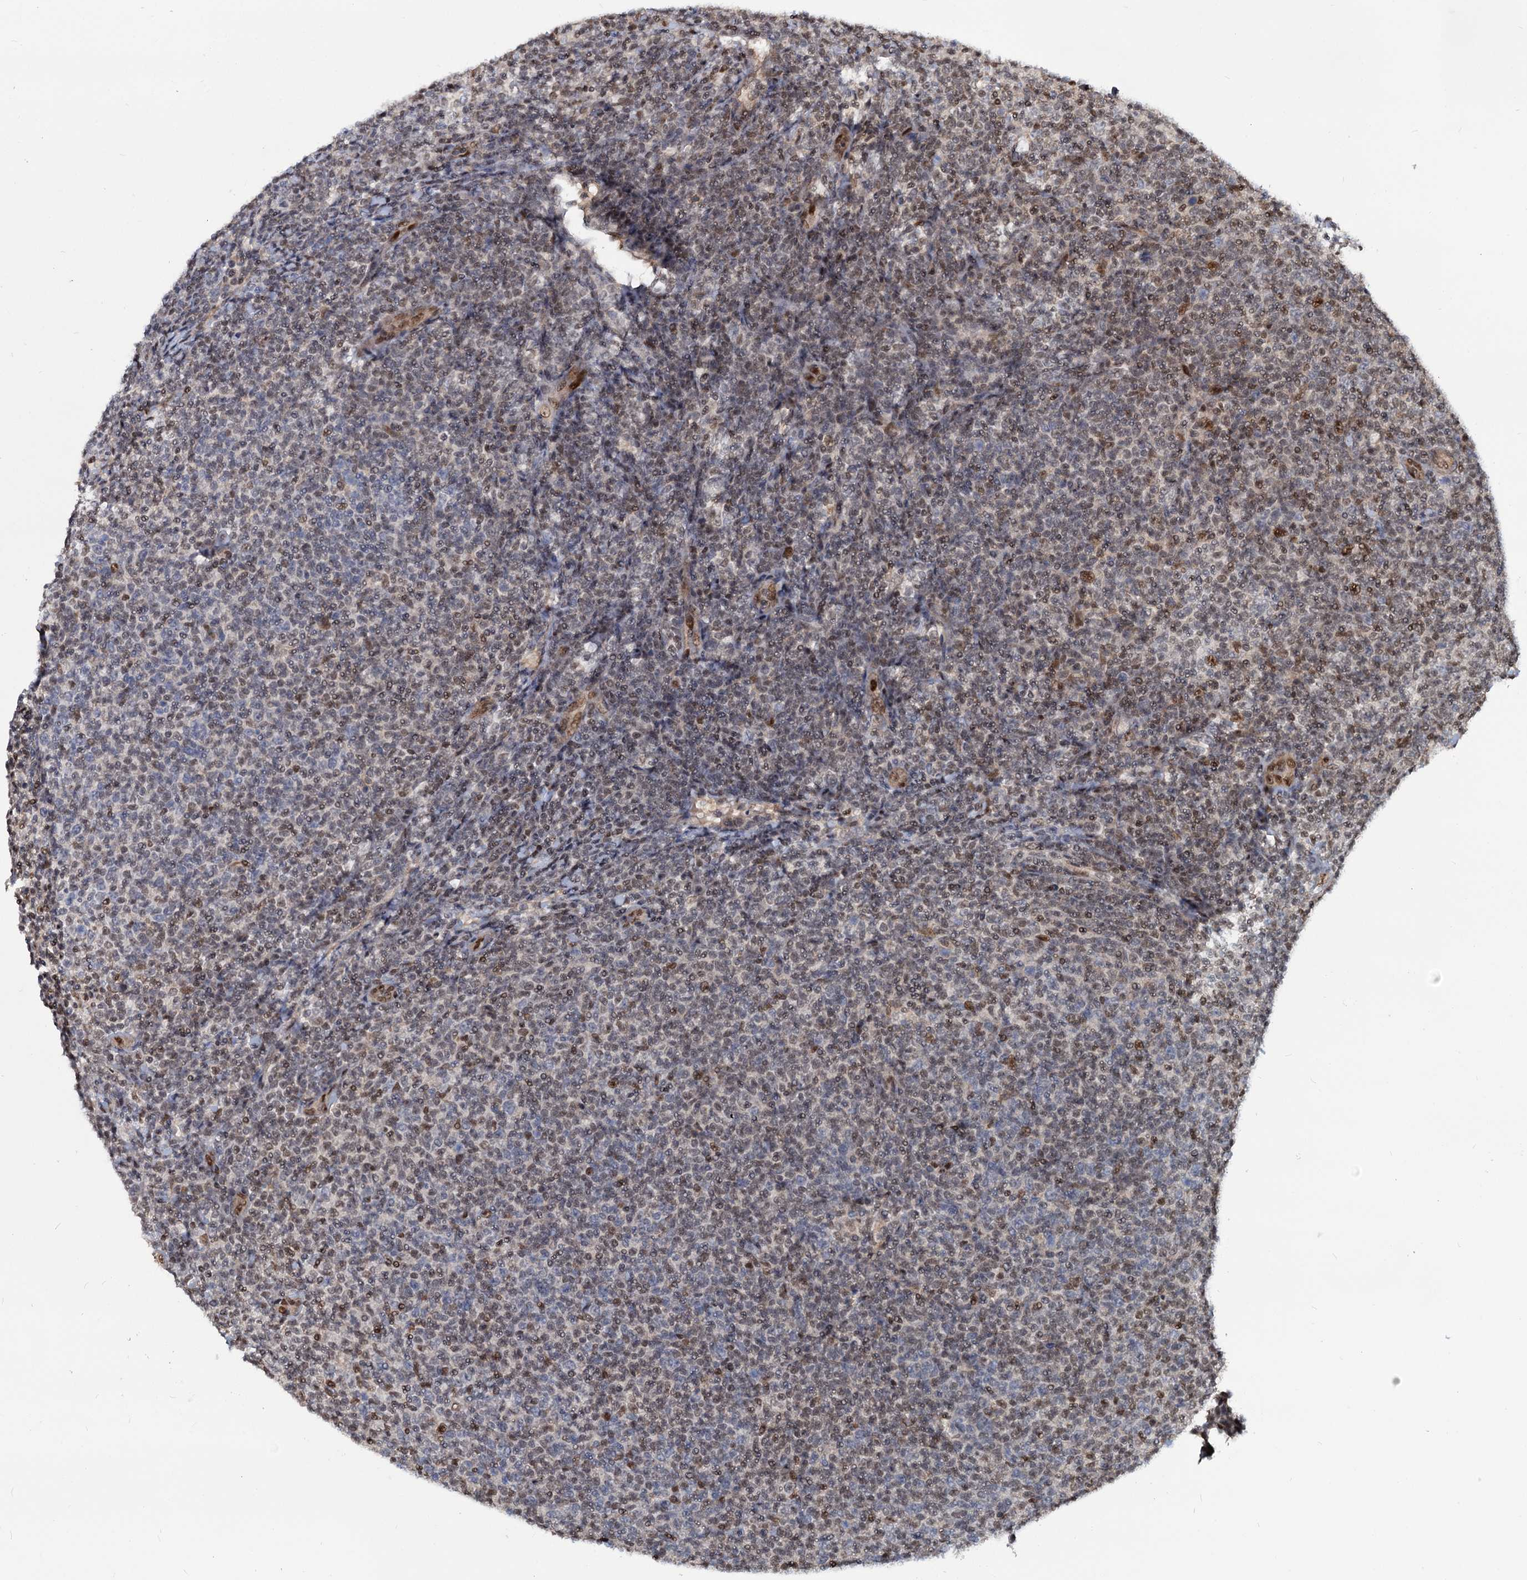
{"staining": {"intensity": "moderate", "quantity": "25%-75%", "location": "nuclear"}, "tissue": "lymphoma", "cell_type": "Tumor cells", "image_type": "cancer", "snomed": [{"axis": "morphology", "description": "Malignant lymphoma, non-Hodgkin's type, Low grade"}, {"axis": "topography", "description": "Lymph node"}], "caption": "Low-grade malignant lymphoma, non-Hodgkin's type stained for a protein (brown) exhibits moderate nuclear positive expression in about 25%-75% of tumor cells.", "gene": "UBLCP1", "patient": {"sex": "male", "age": 66}}